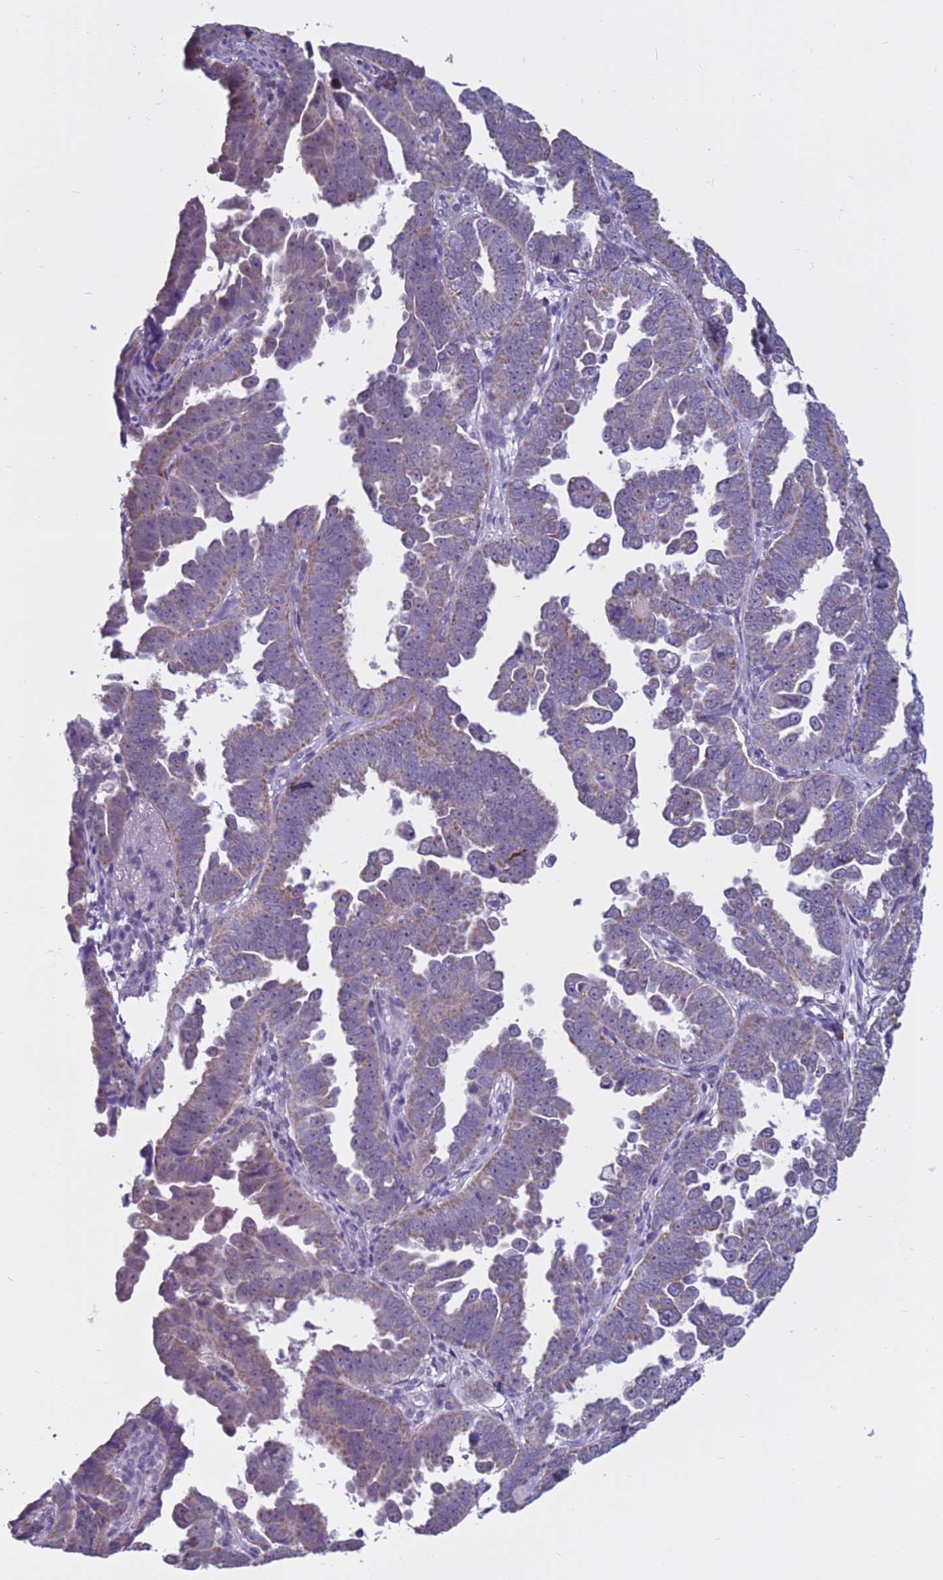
{"staining": {"intensity": "weak", "quantity": ">75%", "location": "cytoplasmic/membranous"}, "tissue": "endometrial cancer", "cell_type": "Tumor cells", "image_type": "cancer", "snomed": [{"axis": "morphology", "description": "Adenocarcinoma, NOS"}, {"axis": "topography", "description": "Endometrium"}], "caption": "Endometrial cancer stained with IHC displays weak cytoplasmic/membranous positivity in about >75% of tumor cells.", "gene": "CDK2AP2", "patient": {"sex": "female", "age": 75}}